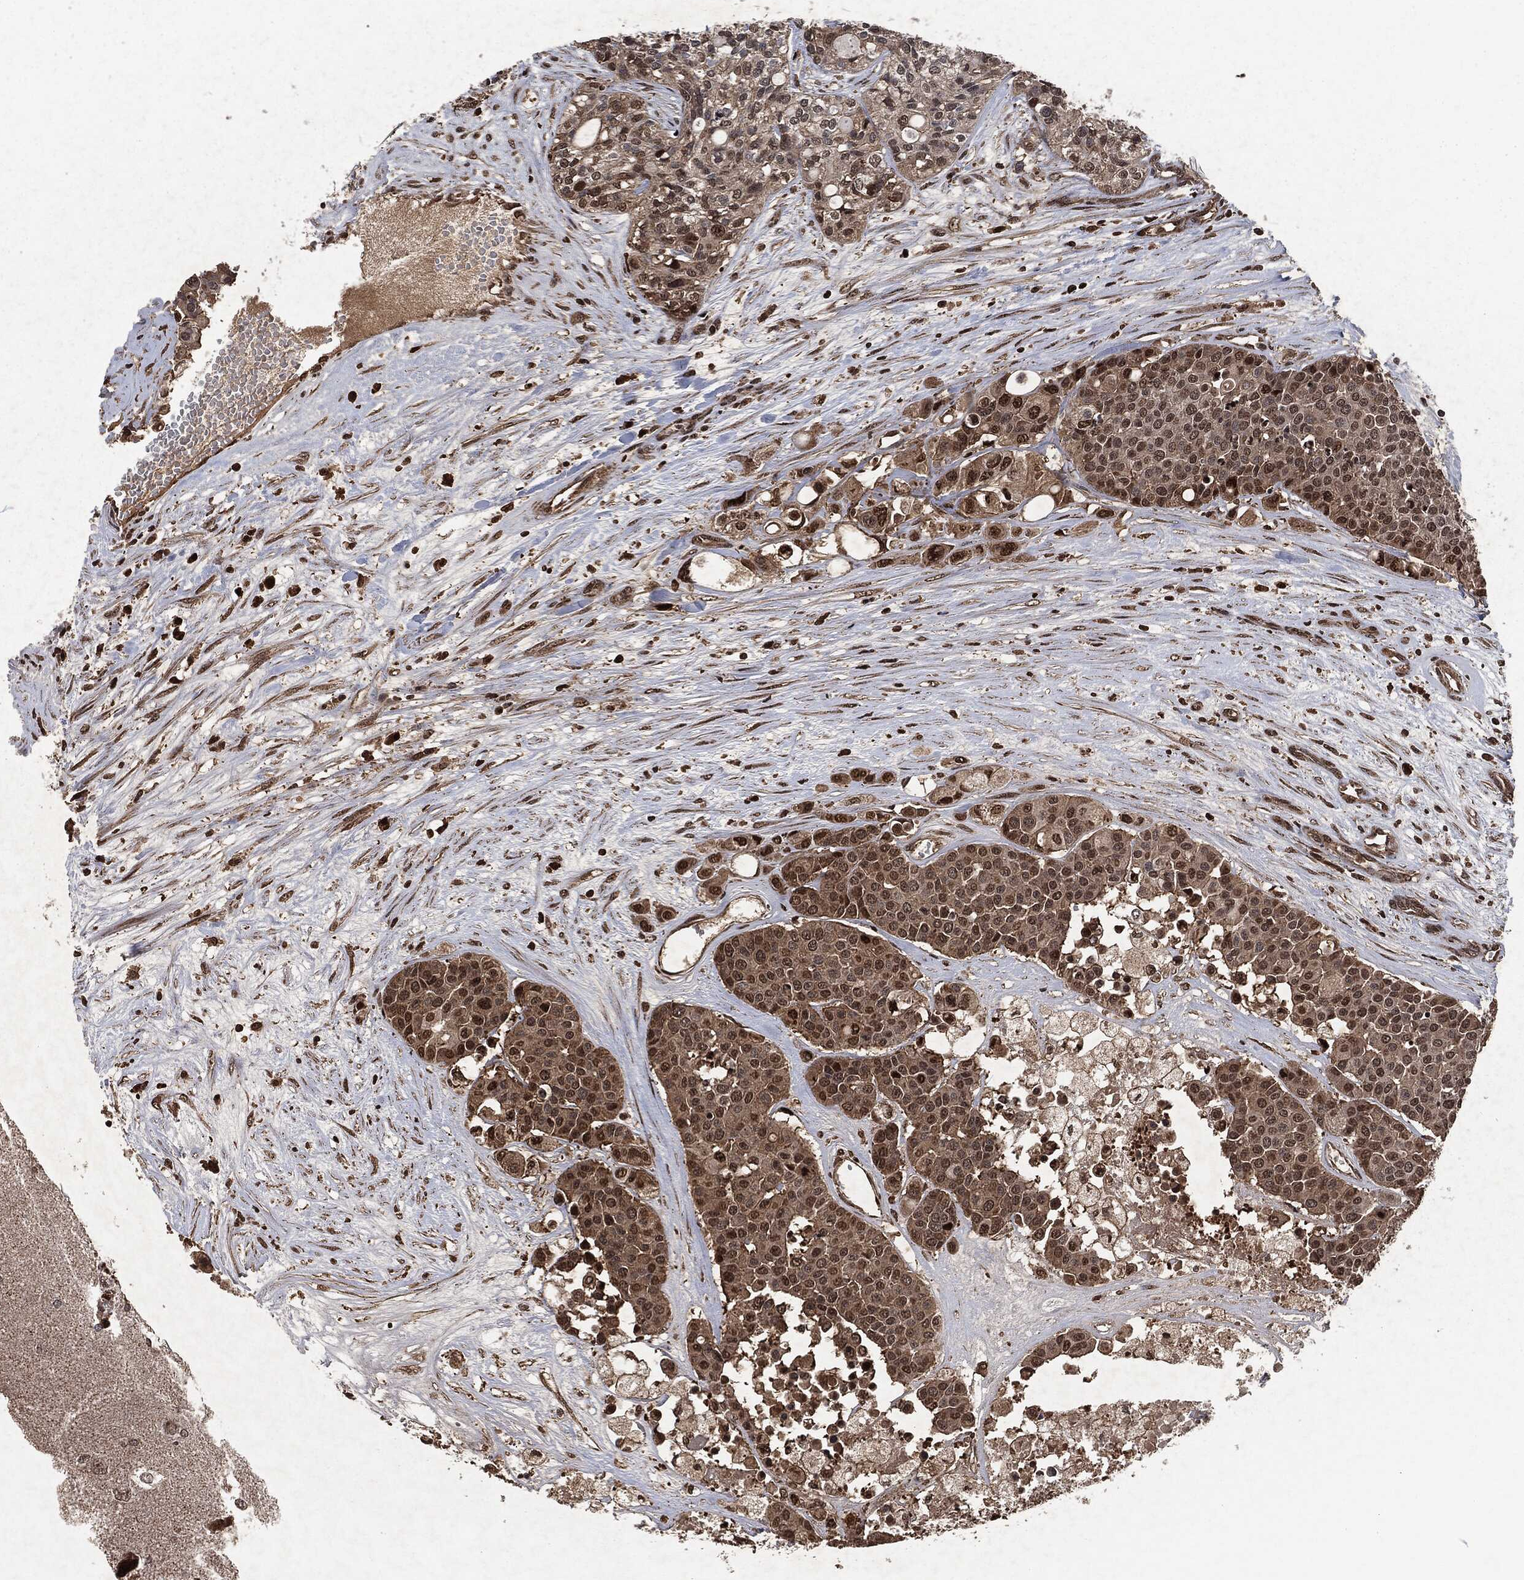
{"staining": {"intensity": "strong", "quantity": "<25%", "location": "nuclear"}, "tissue": "carcinoid", "cell_type": "Tumor cells", "image_type": "cancer", "snomed": [{"axis": "morphology", "description": "Carcinoid, malignant, NOS"}, {"axis": "topography", "description": "Colon"}], "caption": "Immunohistochemical staining of human carcinoid (malignant) shows medium levels of strong nuclear protein staining in approximately <25% of tumor cells.", "gene": "SNAI1", "patient": {"sex": "male", "age": 81}}